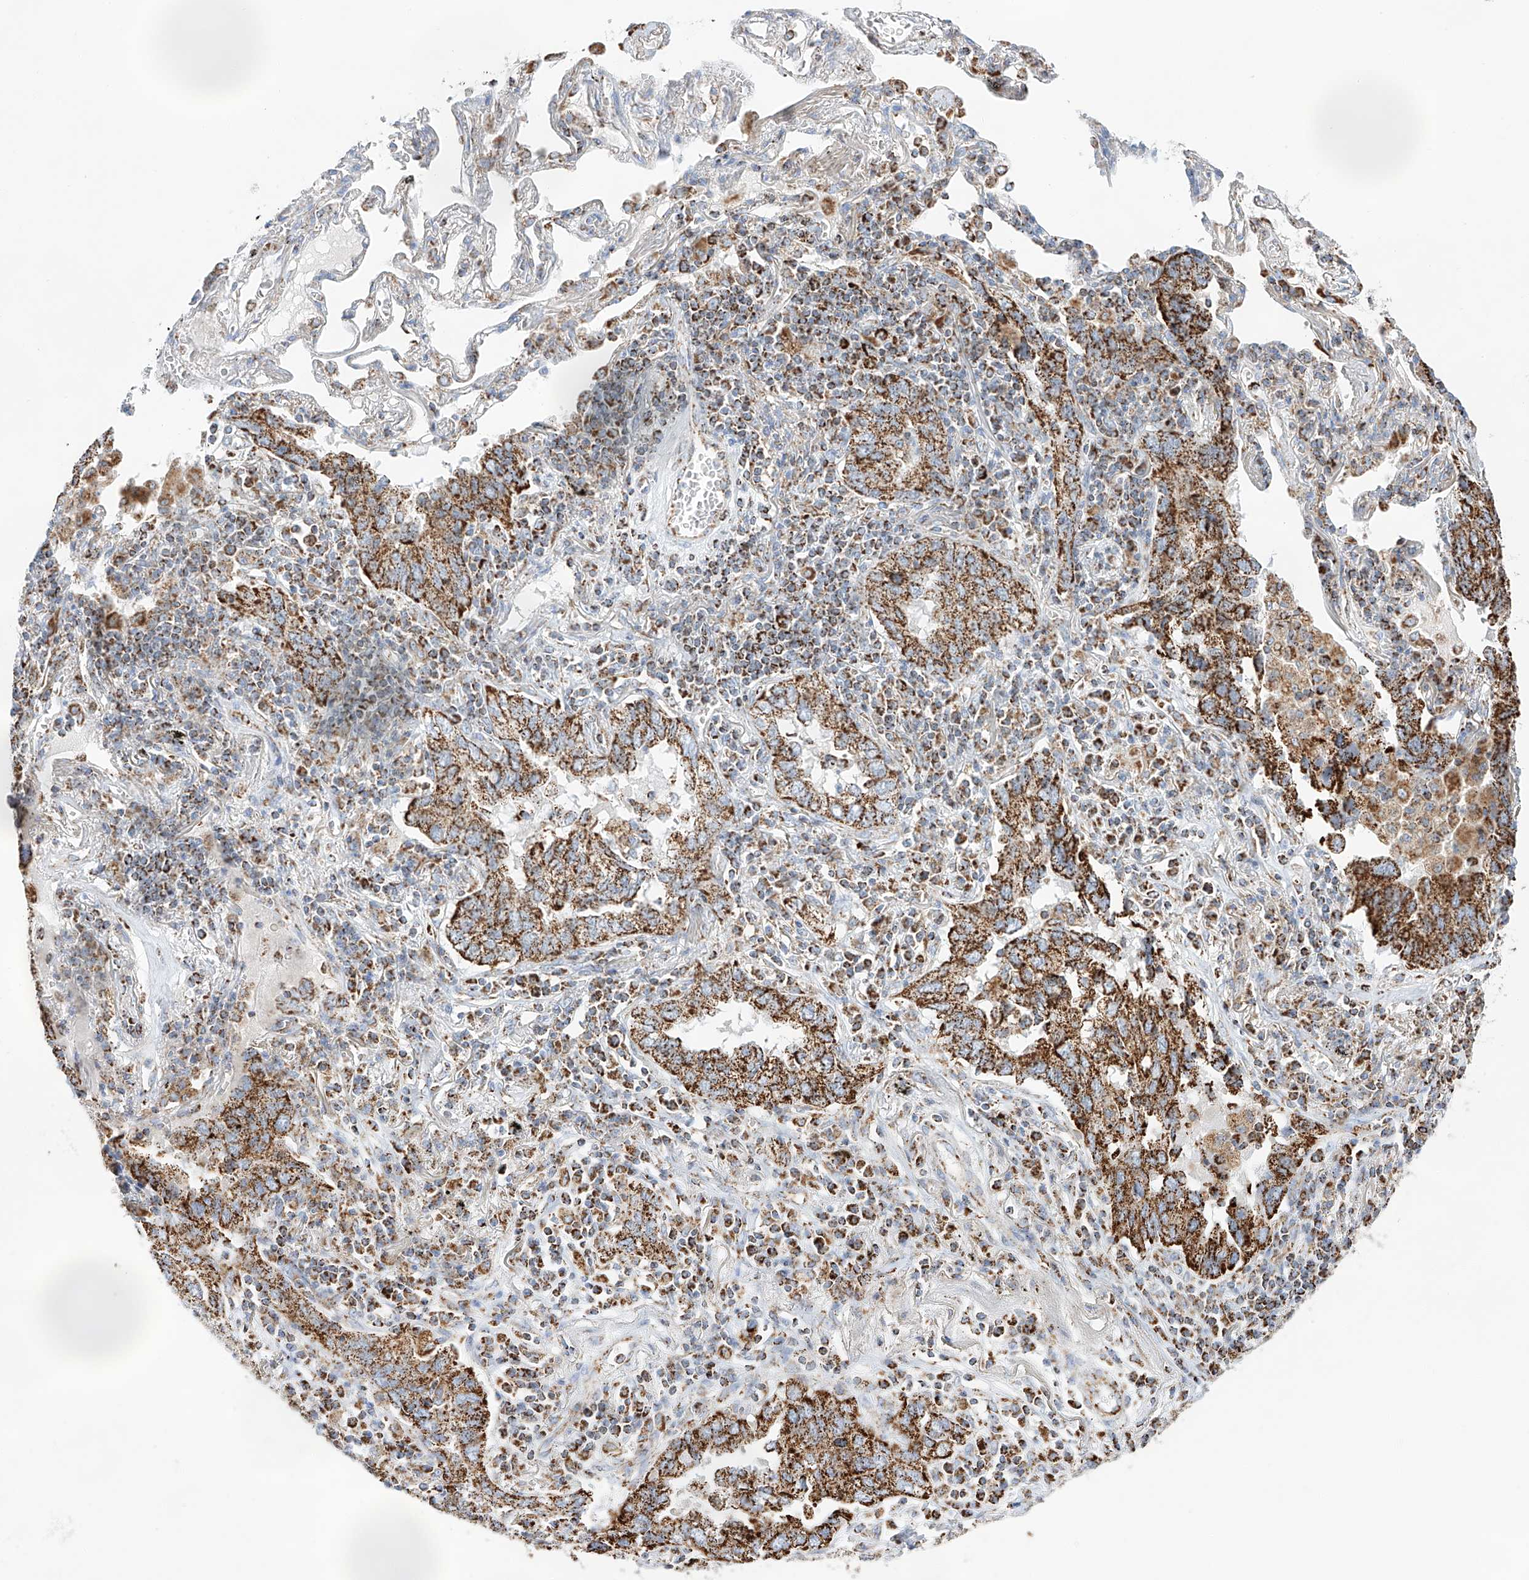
{"staining": {"intensity": "strong", "quantity": ">75%", "location": "cytoplasmic/membranous"}, "tissue": "lung cancer", "cell_type": "Tumor cells", "image_type": "cancer", "snomed": [{"axis": "morphology", "description": "Adenocarcinoma, NOS"}, {"axis": "topography", "description": "Lung"}], "caption": "Adenocarcinoma (lung) stained with IHC reveals strong cytoplasmic/membranous positivity in approximately >75% of tumor cells.", "gene": "TTC27", "patient": {"sex": "male", "age": 65}}